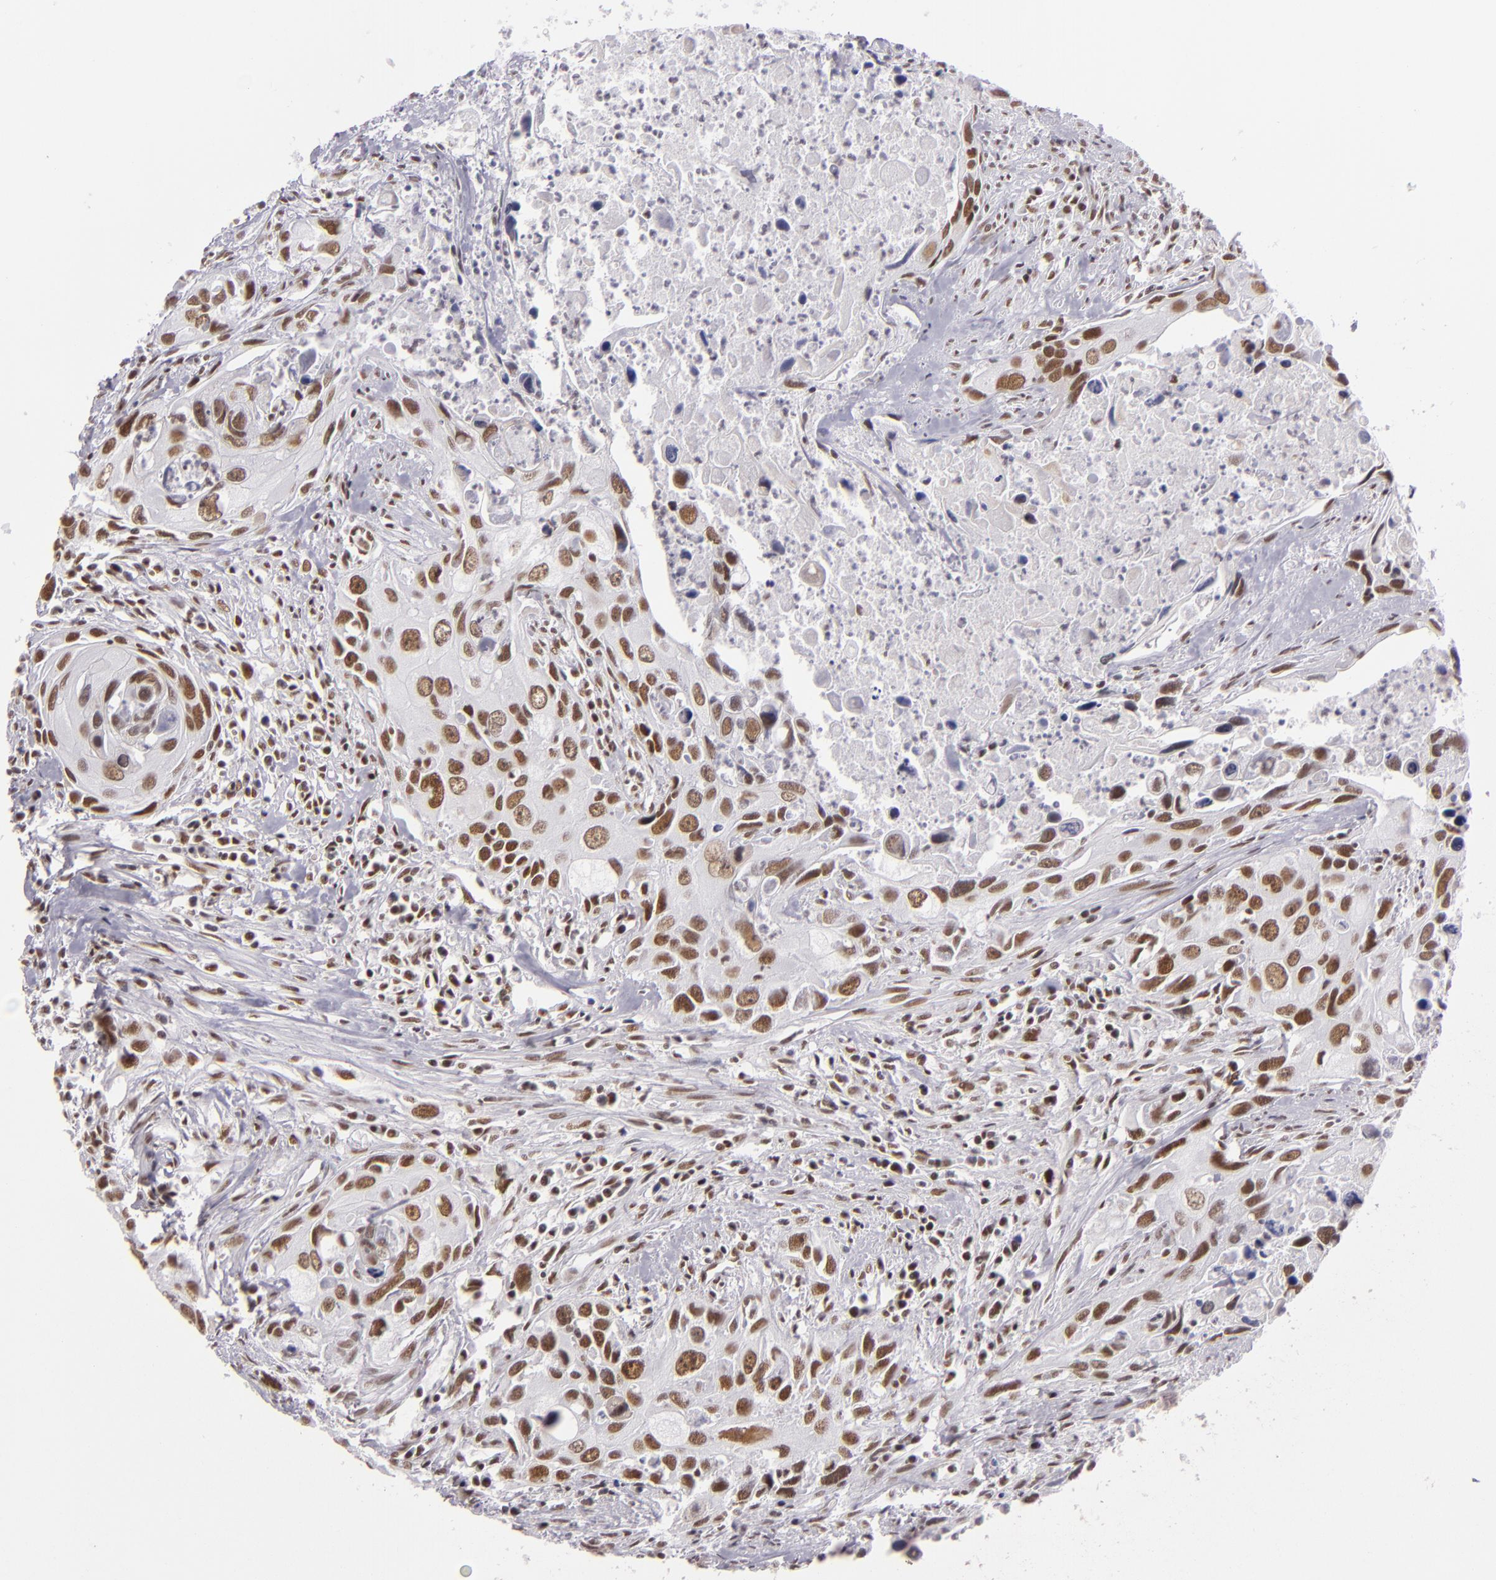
{"staining": {"intensity": "moderate", "quantity": ">75%", "location": "nuclear"}, "tissue": "urothelial cancer", "cell_type": "Tumor cells", "image_type": "cancer", "snomed": [{"axis": "morphology", "description": "Urothelial carcinoma, High grade"}, {"axis": "topography", "description": "Urinary bladder"}], "caption": "Protein staining exhibits moderate nuclear positivity in approximately >75% of tumor cells in high-grade urothelial carcinoma.", "gene": "BRD8", "patient": {"sex": "male", "age": 71}}